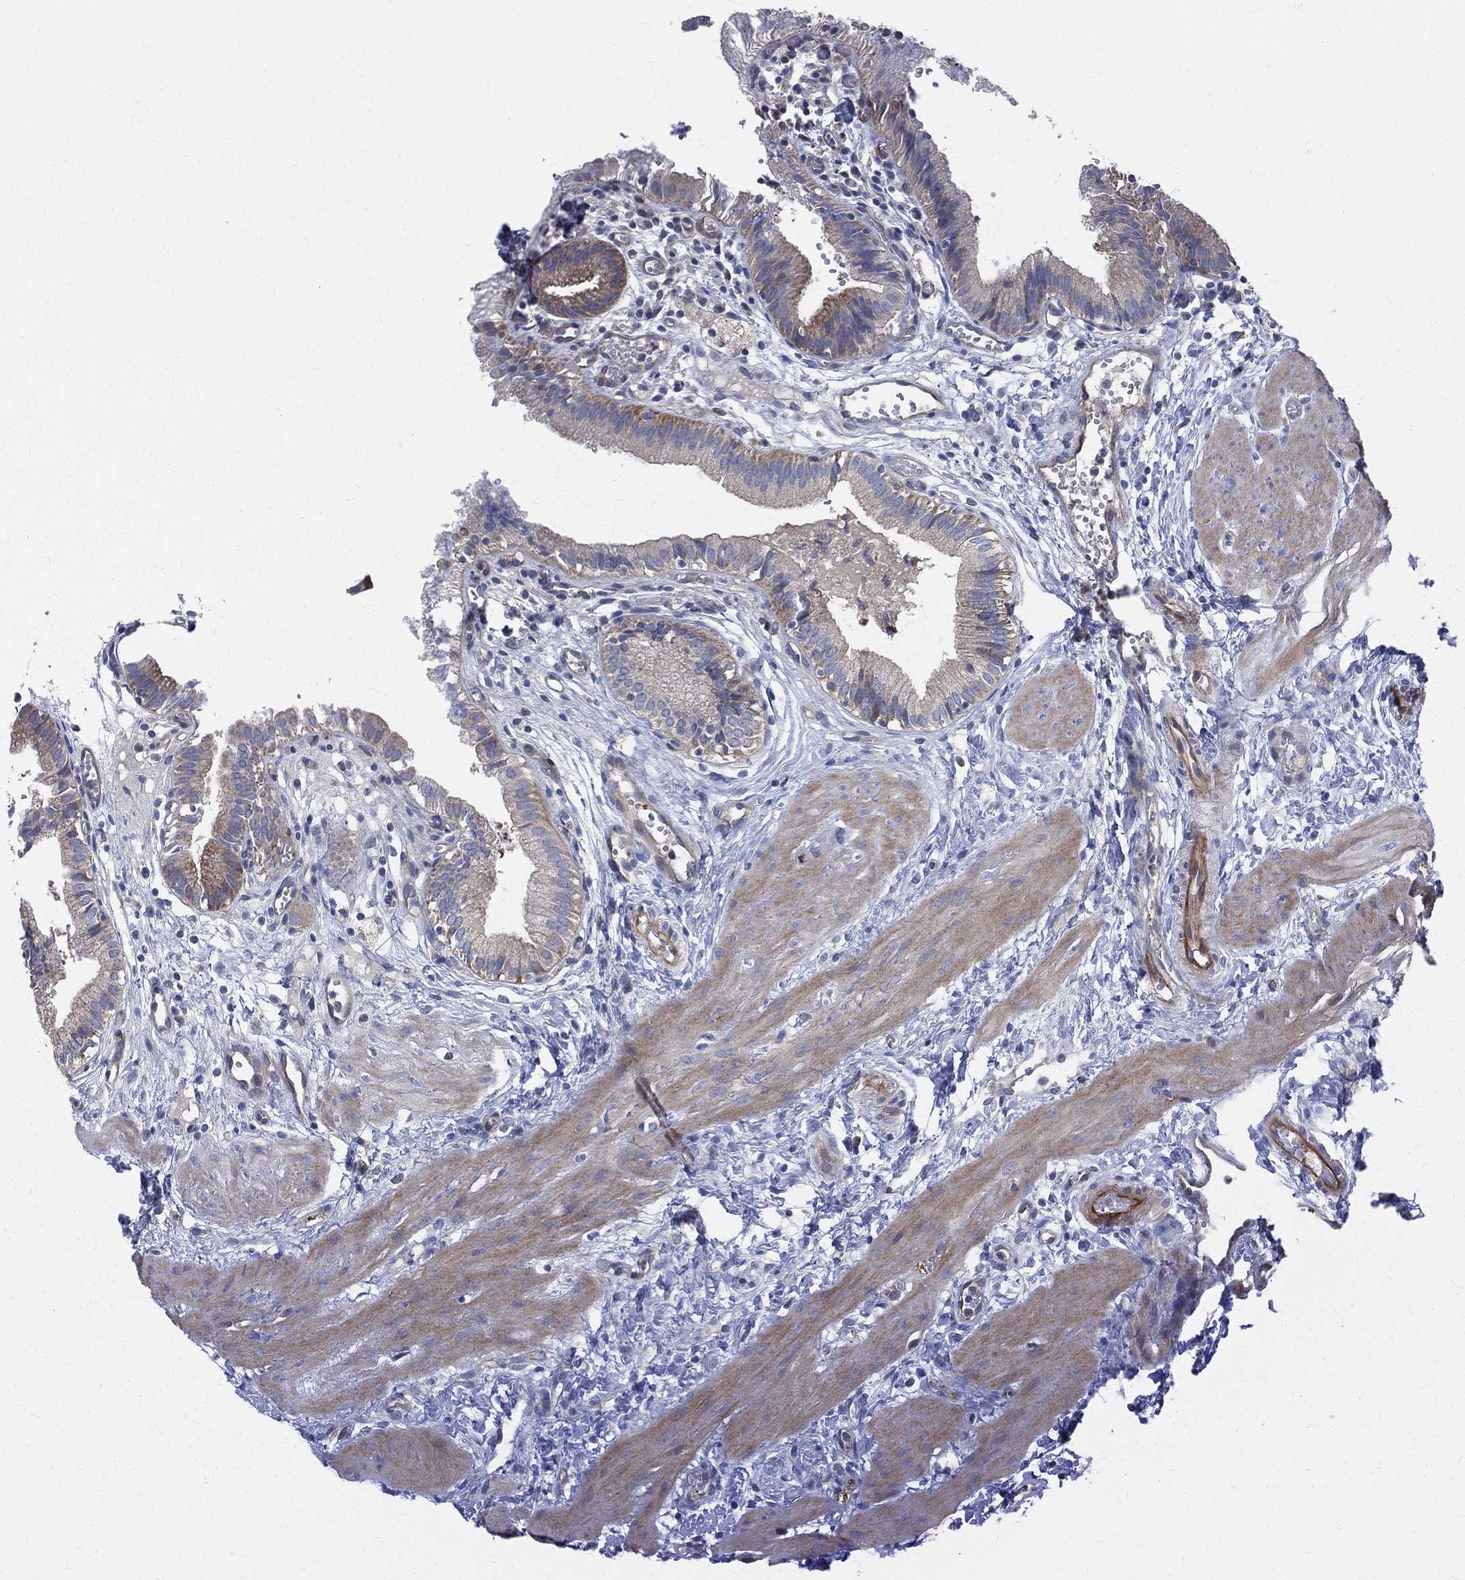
{"staining": {"intensity": "moderate", "quantity": "25%-75%", "location": "cytoplasmic/membranous"}, "tissue": "gallbladder", "cell_type": "Glandular cells", "image_type": "normal", "snomed": [{"axis": "morphology", "description": "Normal tissue, NOS"}, {"axis": "topography", "description": "Gallbladder"}], "caption": "Protein expression analysis of normal human gallbladder reveals moderate cytoplasmic/membranous positivity in approximately 25%-75% of glandular cells.", "gene": "POMZP3", "patient": {"sex": "female", "age": 24}}